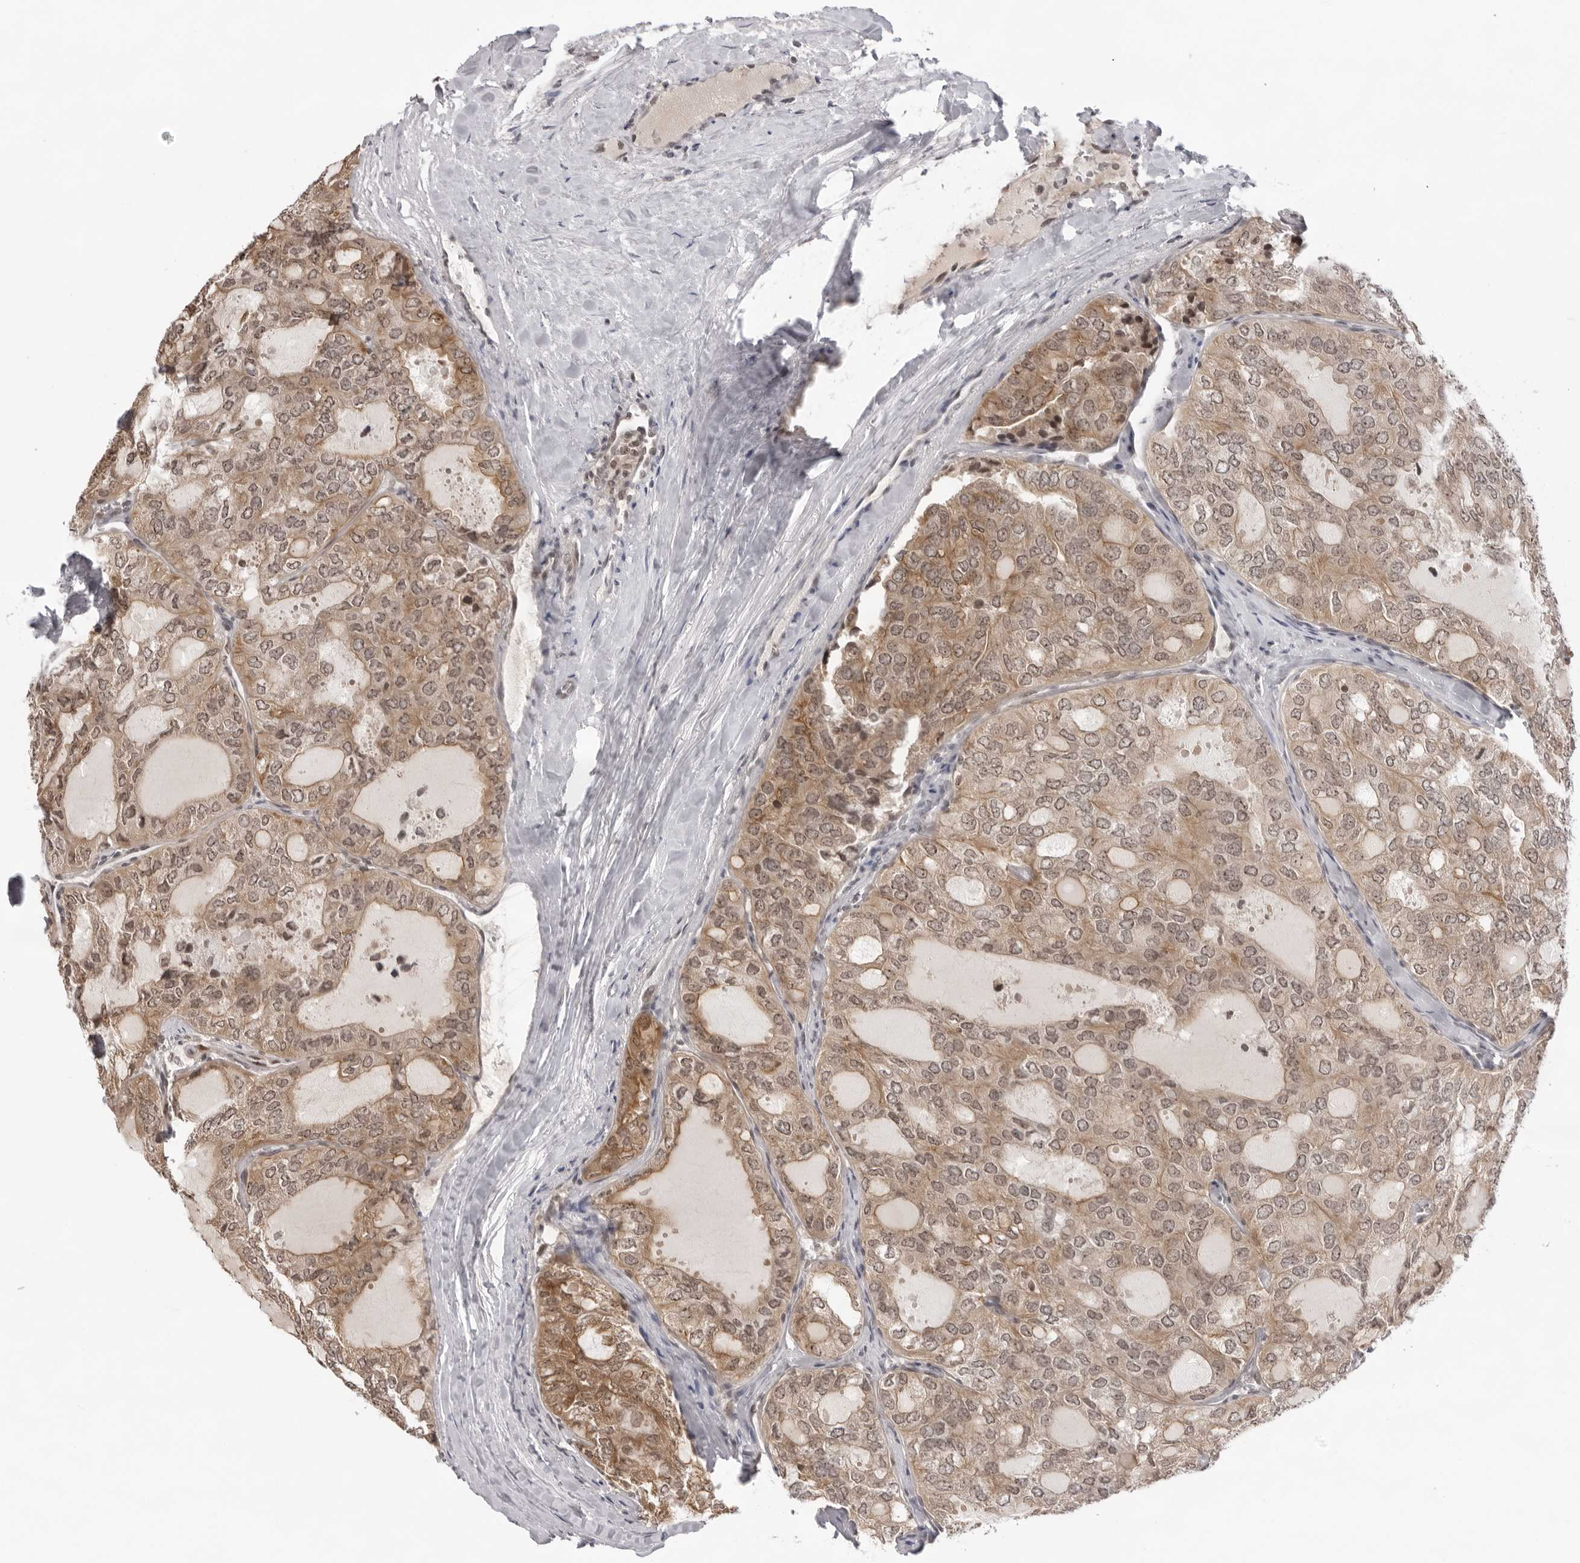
{"staining": {"intensity": "moderate", "quantity": ">75%", "location": "cytoplasmic/membranous,nuclear"}, "tissue": "thyroid cancer", "cell_type": "Tumor cells", "image_type": "cancer", "snomed": [{"axis": "morphology", "description": "Follicular adenoma carcinoma, NOS"}, {"axis": "topography", "description": "Thyroid gland"}], "caption": "Thyroid cancer (follicular adenoma carcinoma) stained with a protein marker reveals moderate staining in tumor cells.", "gene": "EXOSC10", "patient": {"sex": "male", "age": 75}}